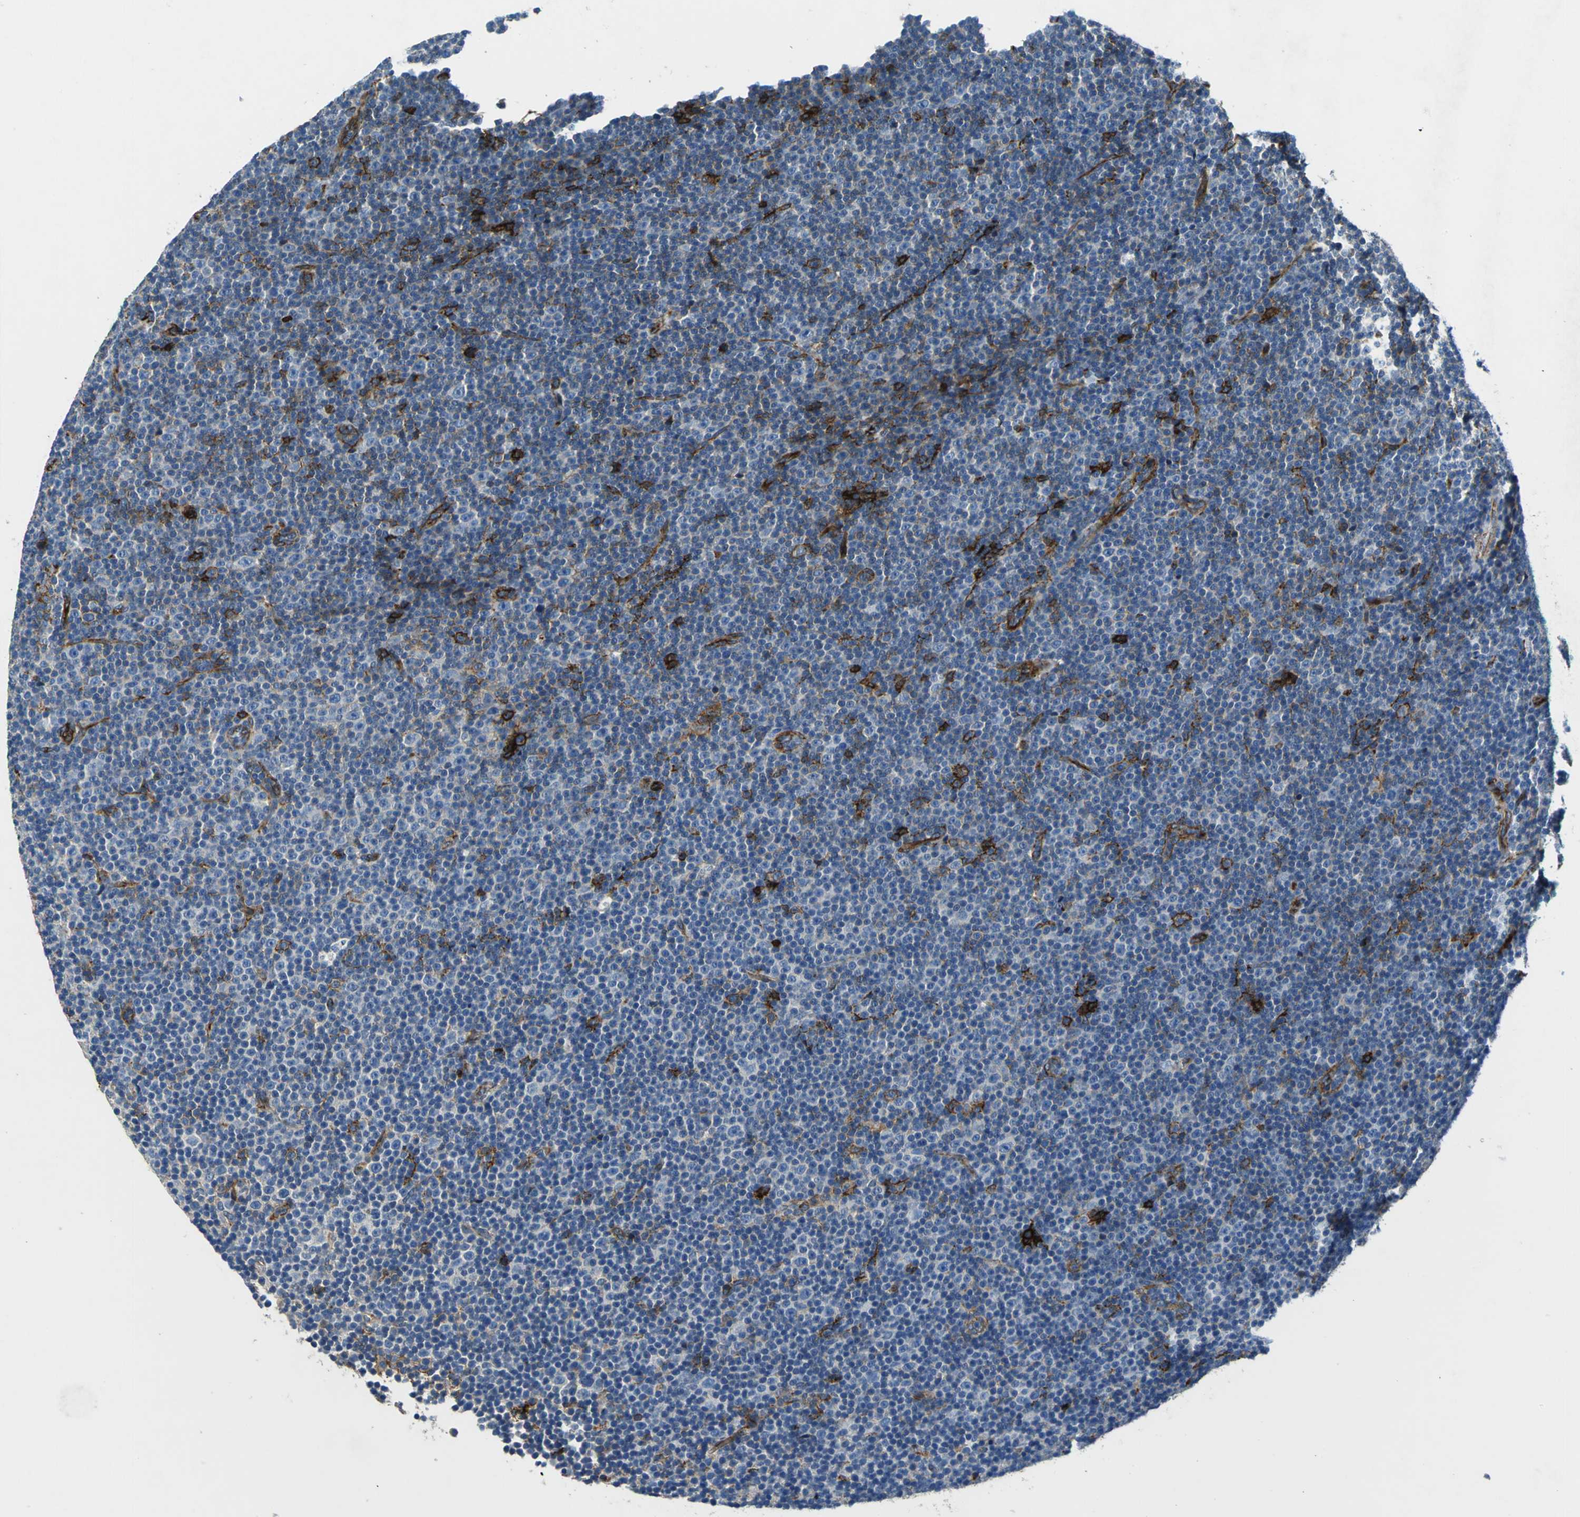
{"staining": {"intensity": "strong", "quantity": "<25%", "location": "cytoplasmic/membranous"}, "tissue": "lymphoma", "cell_type": "Tumor cells", "image_type": "cancer", "snomed": [{"axis": "morphology", "description": "Malignant lymphoma, non-Hodgkin's type, Low grade"}, {"axis": "topography", "description": "Lymph node"}], "caption": "About <25% of tumor cells in human low-grade malignant lymphoma, non-Hodgkin's type display strong cytoplasmic/membranous protein expression as visualized by brown immunohistochemical staining.", "gene": "RPS13", "patient": {"sex": "female", "age": 67}}